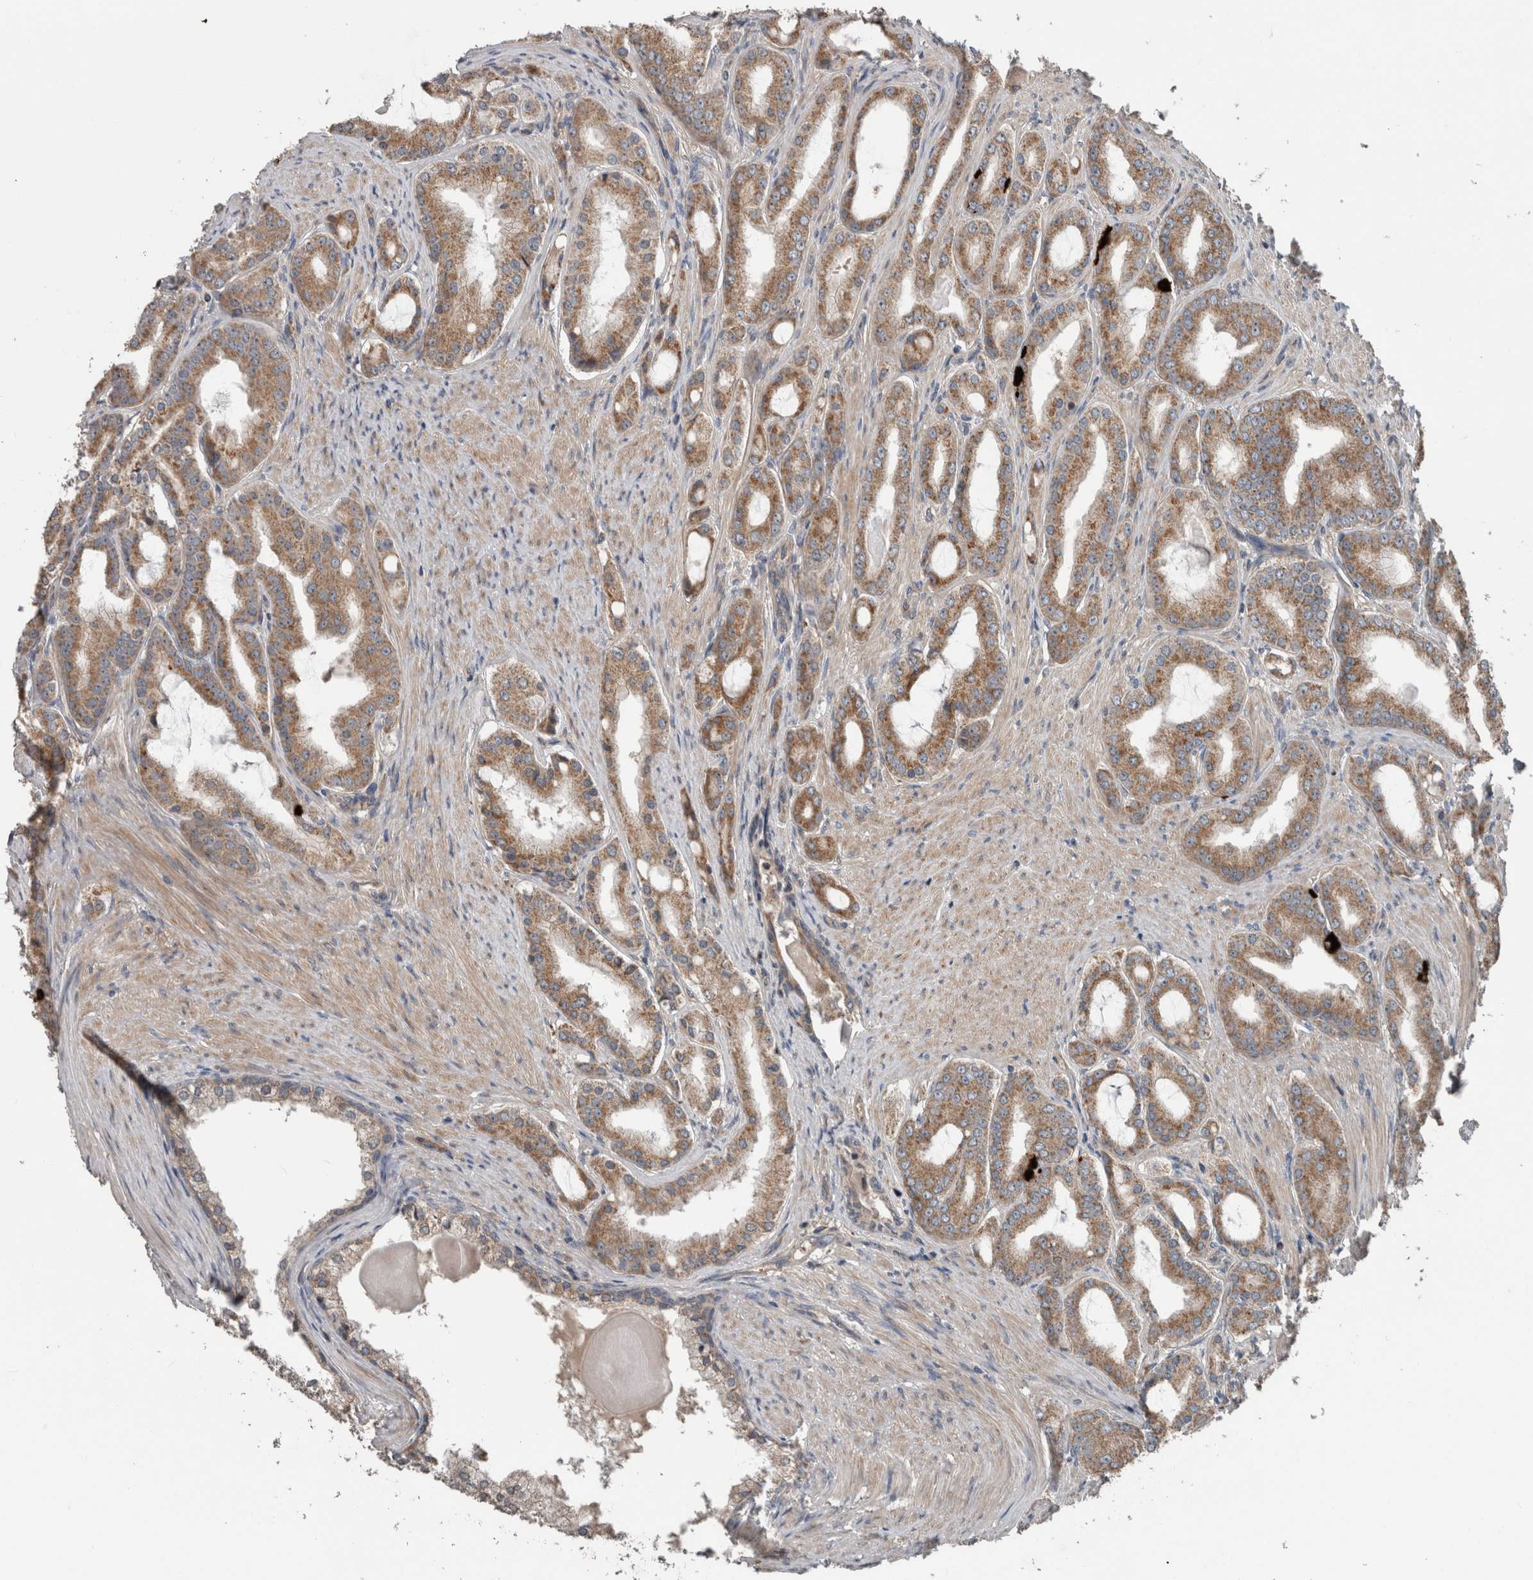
{"staining": {"intensity": "moderate", "quantity": ">75%", "location": "cytoplasmic/membranous"}, "tissue": "prostate cancer", "cell_type": "Tumor cells", "image_type": "cancer", "snomed": [{"axis": "morphology", "description": "Adenocarcinoma, High grade"}, {"axis": "topography", "description": "Prostate"}], "caption": "An IHC micrograph of neoplastic tissue is shown. Protein staining in brown labels moderate cytoplasmic/membranous positivity in prostate cancer within tumor cells. (DAB = brown stain, brightfield microscopy at high magnification).", "gene": "RIOK3", "patient": {"sex": "male", "age": 60}}